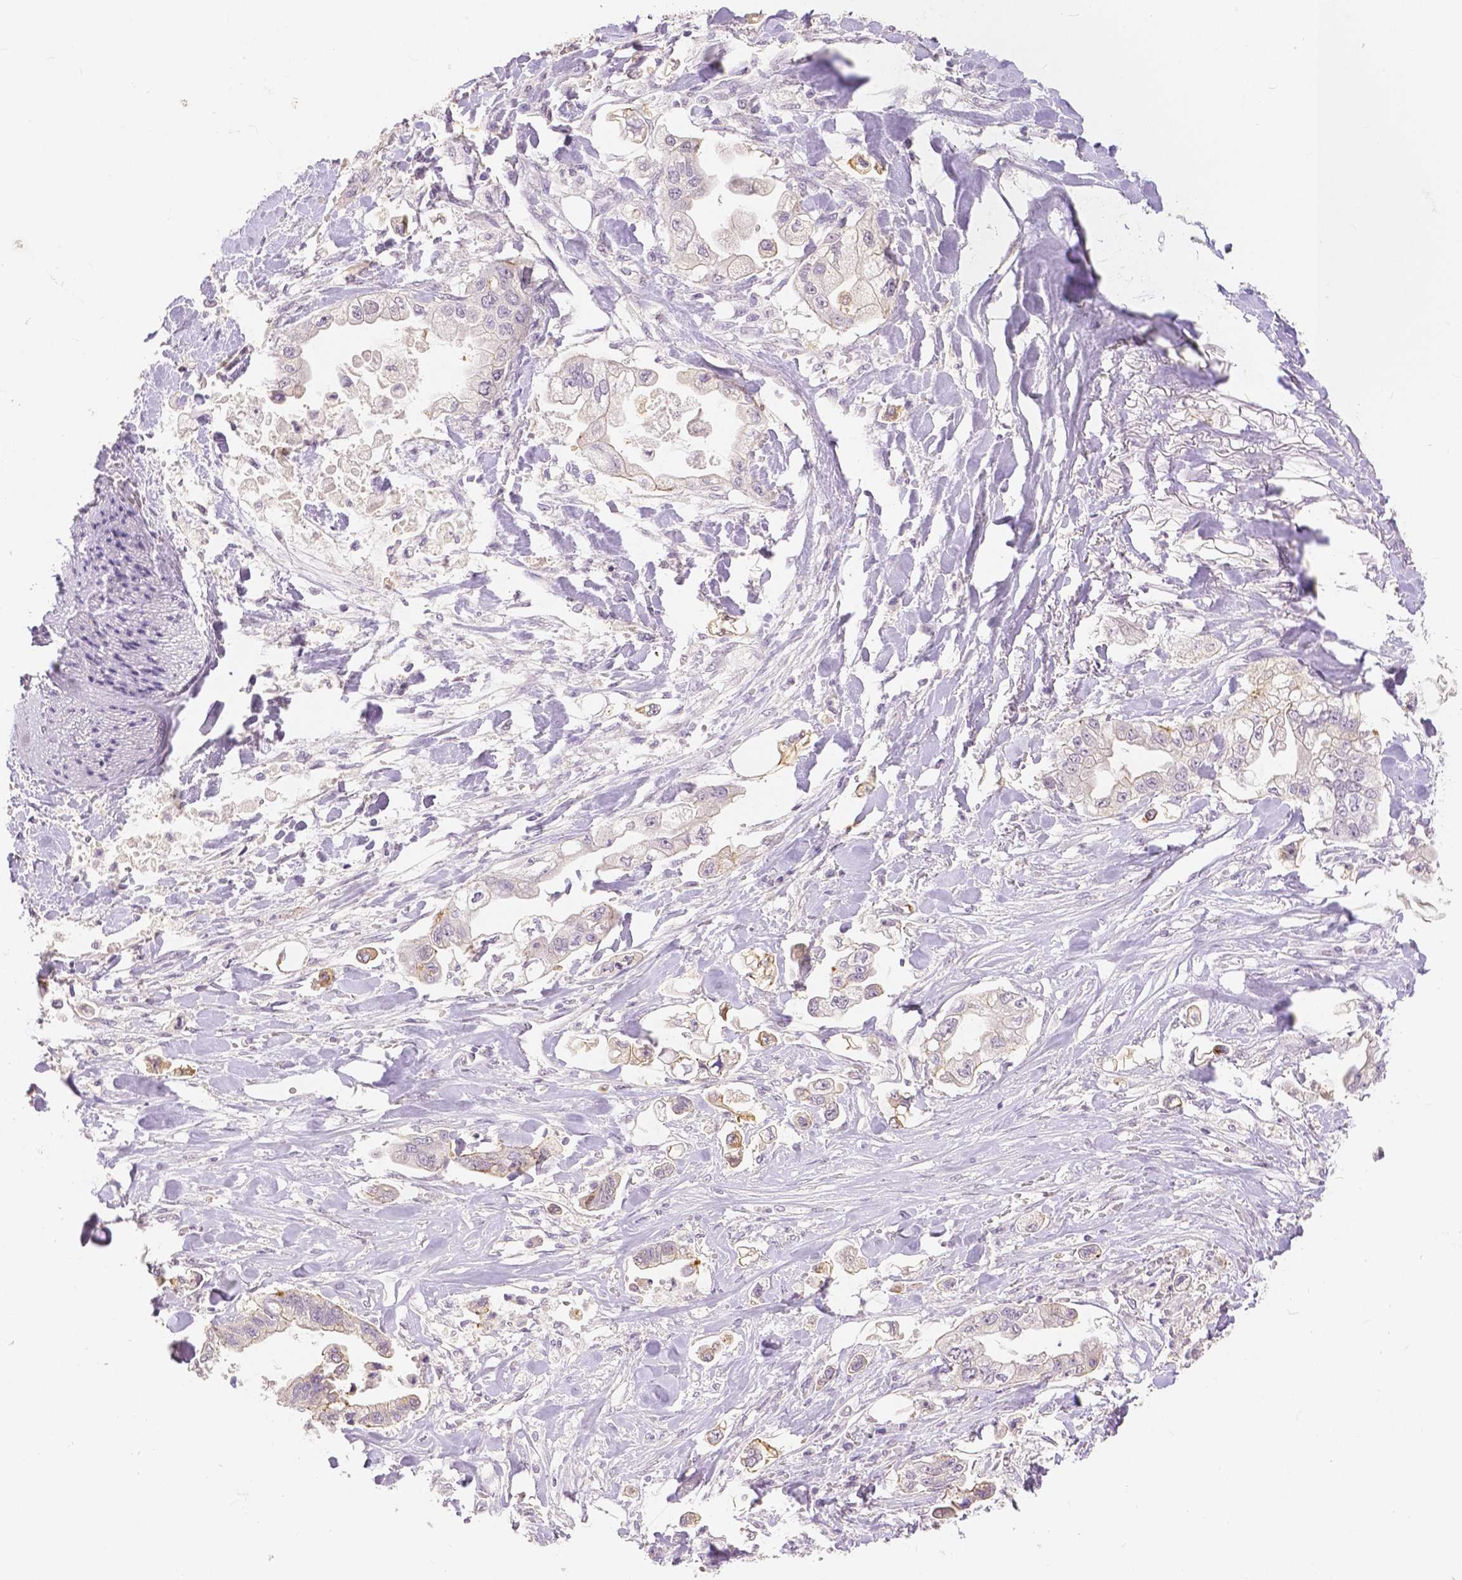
{"staining": {"intensity": "negative", "quantity": "none", "location": "none"}, "tissue": "stomach cancer", "cell_type": "Tumor cells", "image_type": "cancer", "snomed": [{"axis": "morphology", "description": "Adenocarcinoma, NOS"}, {"axis": "topography", "description": "Stomach"}], "caption": "Stomach adenocarcinoma was stained to show a protein in brown. There is no significant expression in tumor cells.", "gene": "OCLN", "patient": {"sex": "male", "age": 62}}